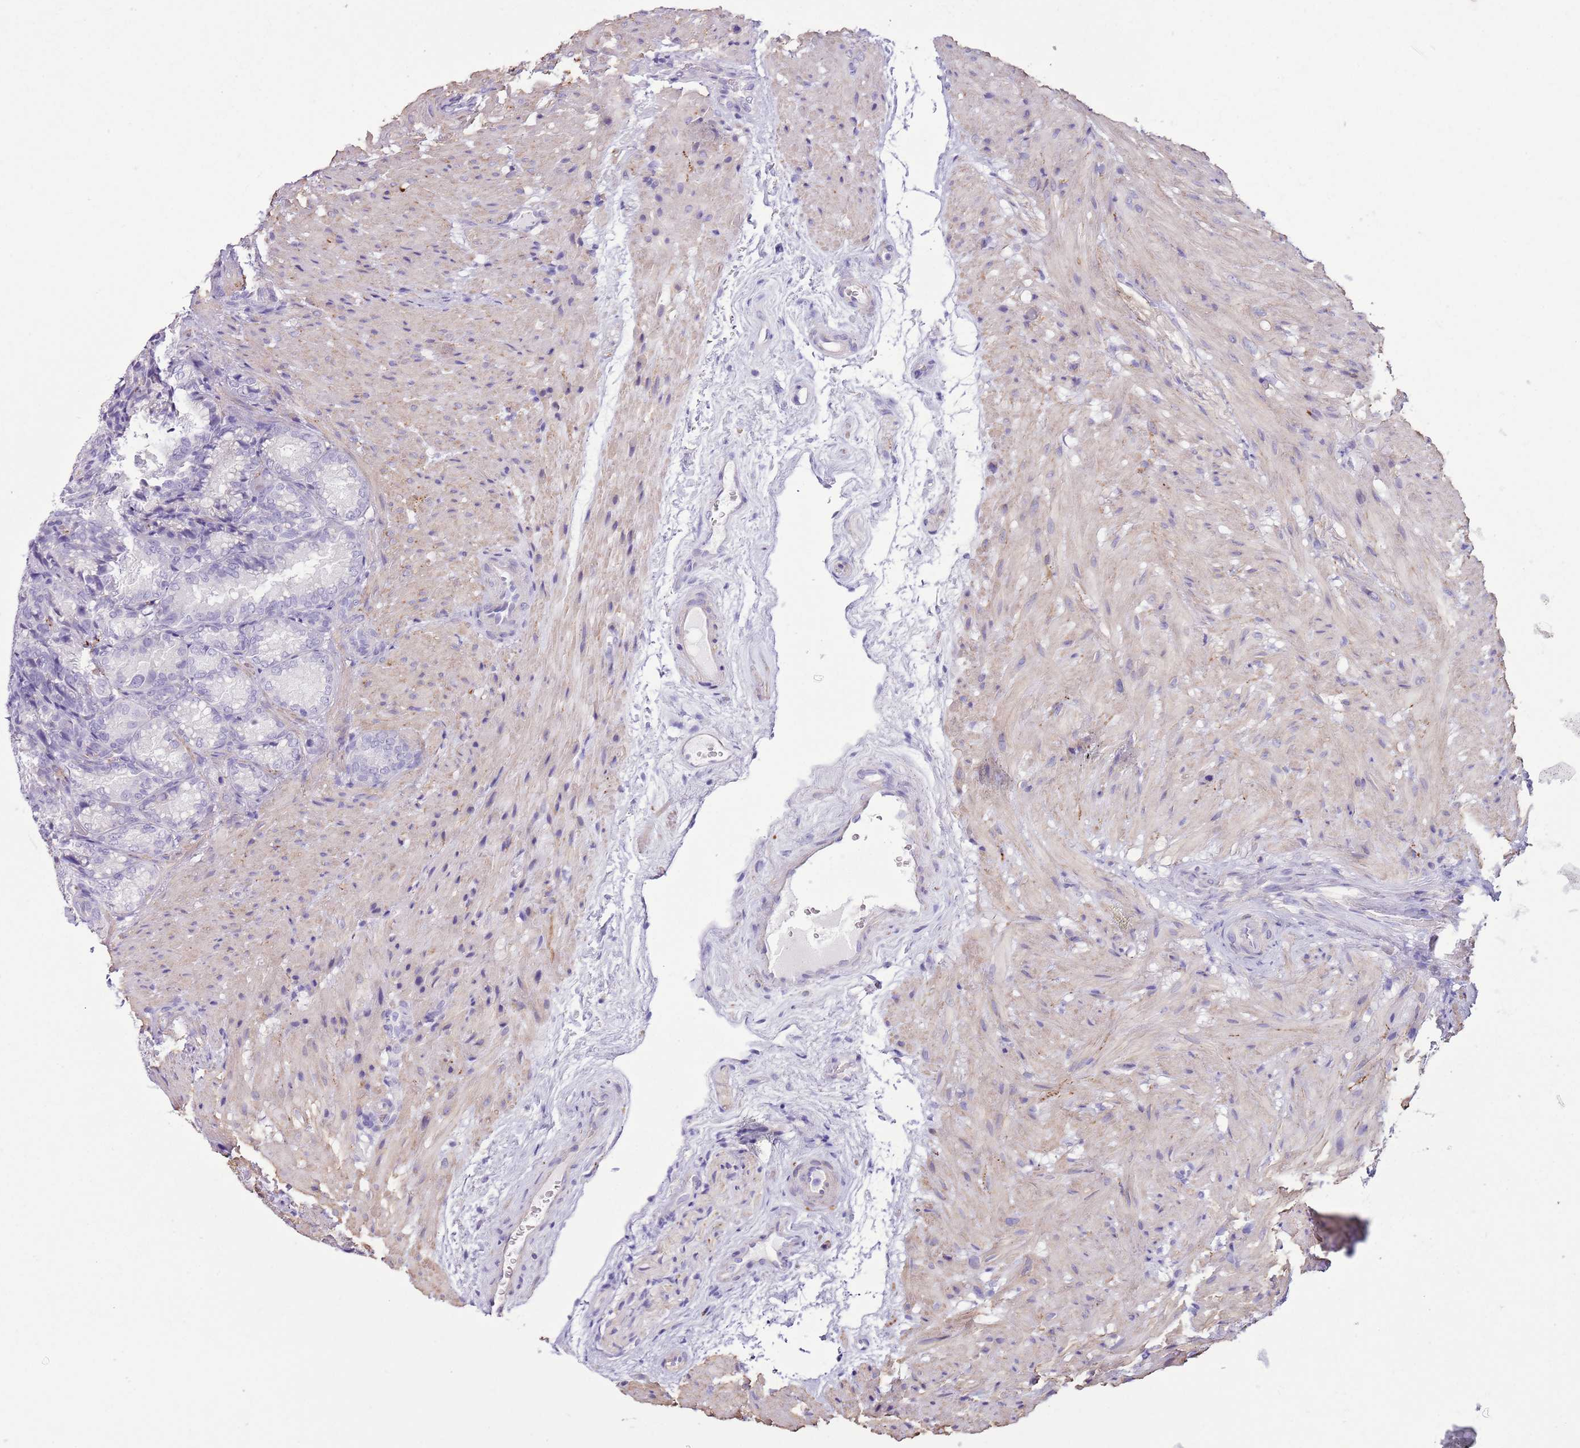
{"staining": {"intensity": "negative", "quantity": "none", "location": "none"}, "tissue": "seminal vesicle", "cell_type": "Glandular cells", "image_type": "normal", "snomed": [{"axis": "morphology", "description": "Normal tissue, NOS"}, {"axis": "topography", "description": "Seminal veicle"}], "caption": "Benign seminal vesicle was stained to show a protein in brown. There is no significant expression in glandular cells. Nuclei are stained in blue.", "gene": "SLC7A14", "patient": {"sex": "male", "age": 58}}